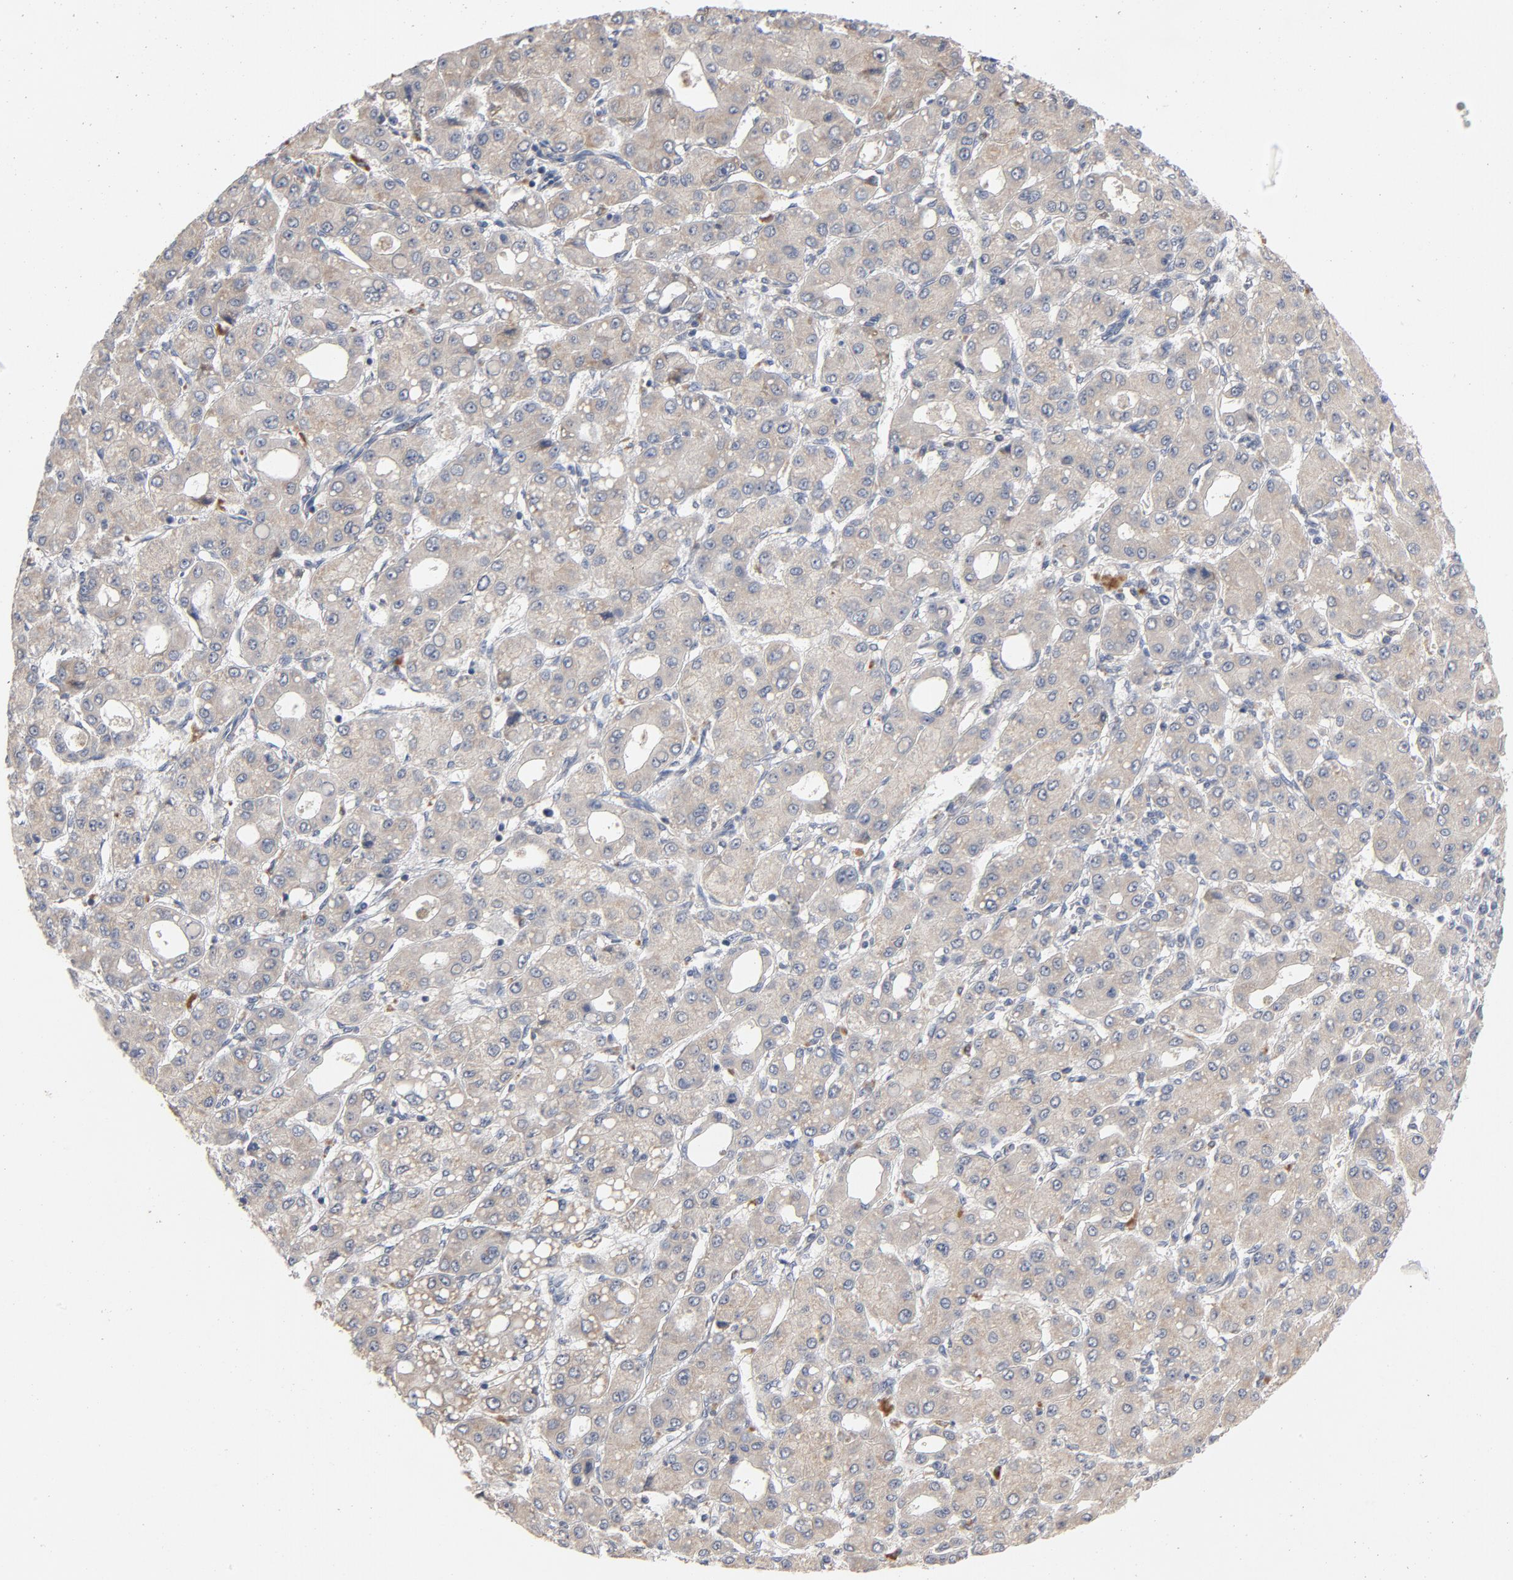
{"staining": {"intensity": "weak", "quantity": ">75%", "location": "cytoplasmic/membranous"}, "tissue": "liver cancer", "cell_type": "Tumor cells", "image_type": "cancer", "snomed": [{"axis": "morphology", "description": "Carcinoma, Hepatocellular, NOS"}, {"axis": "topography", "description": "Liver"}], "caption": "IHC histopathology image of human liver hepatocellular carcinoma stained for a protein (brown), which reveals low levels of weak cytoplasmic/membranous expression in about >75% of tumor cells.", "gene": "CCDC134", "patient": {"sex": "male", "age": 69}}